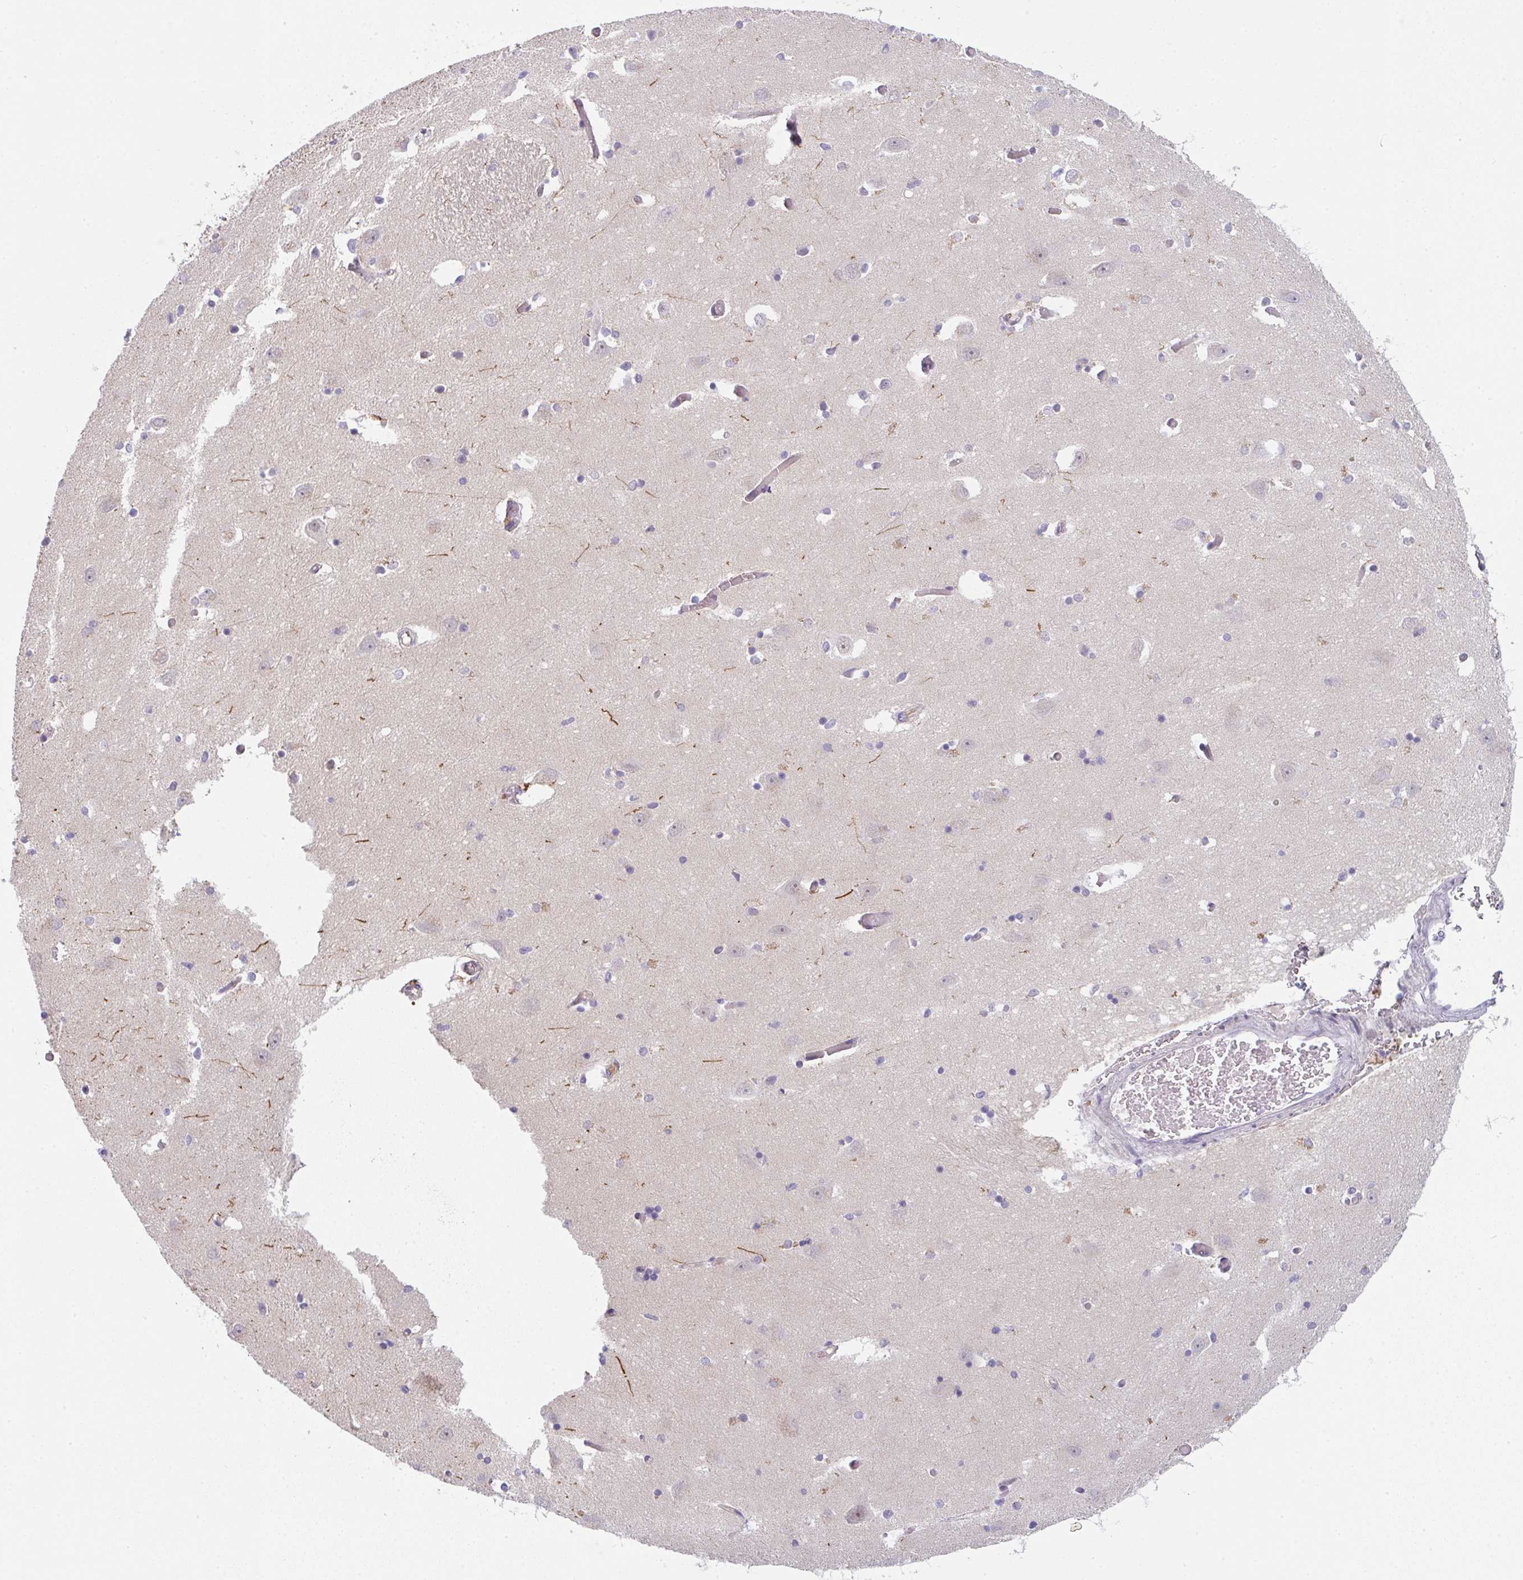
{"staining": {"intensity": "negative", "quantity": "none", "location": "none"}, "tissue": "caudate", "cell_type": "Glial cells", "image_type": "normal", "snomed": [{"axis": "morphology", "description": "Normal tissue, NOS"}, {"axis": "topography", "description": "Lateral ventricle wall"}, {"axis": "topography", "description": "Hippocampus"}], "caption": "This is an immunohistochemistry photomicrograph of unremarkable caudate. There is no positivity in glial cells.", "gene": "TNFRSF10A", "patient": {"sex": "female", "age": 63}}